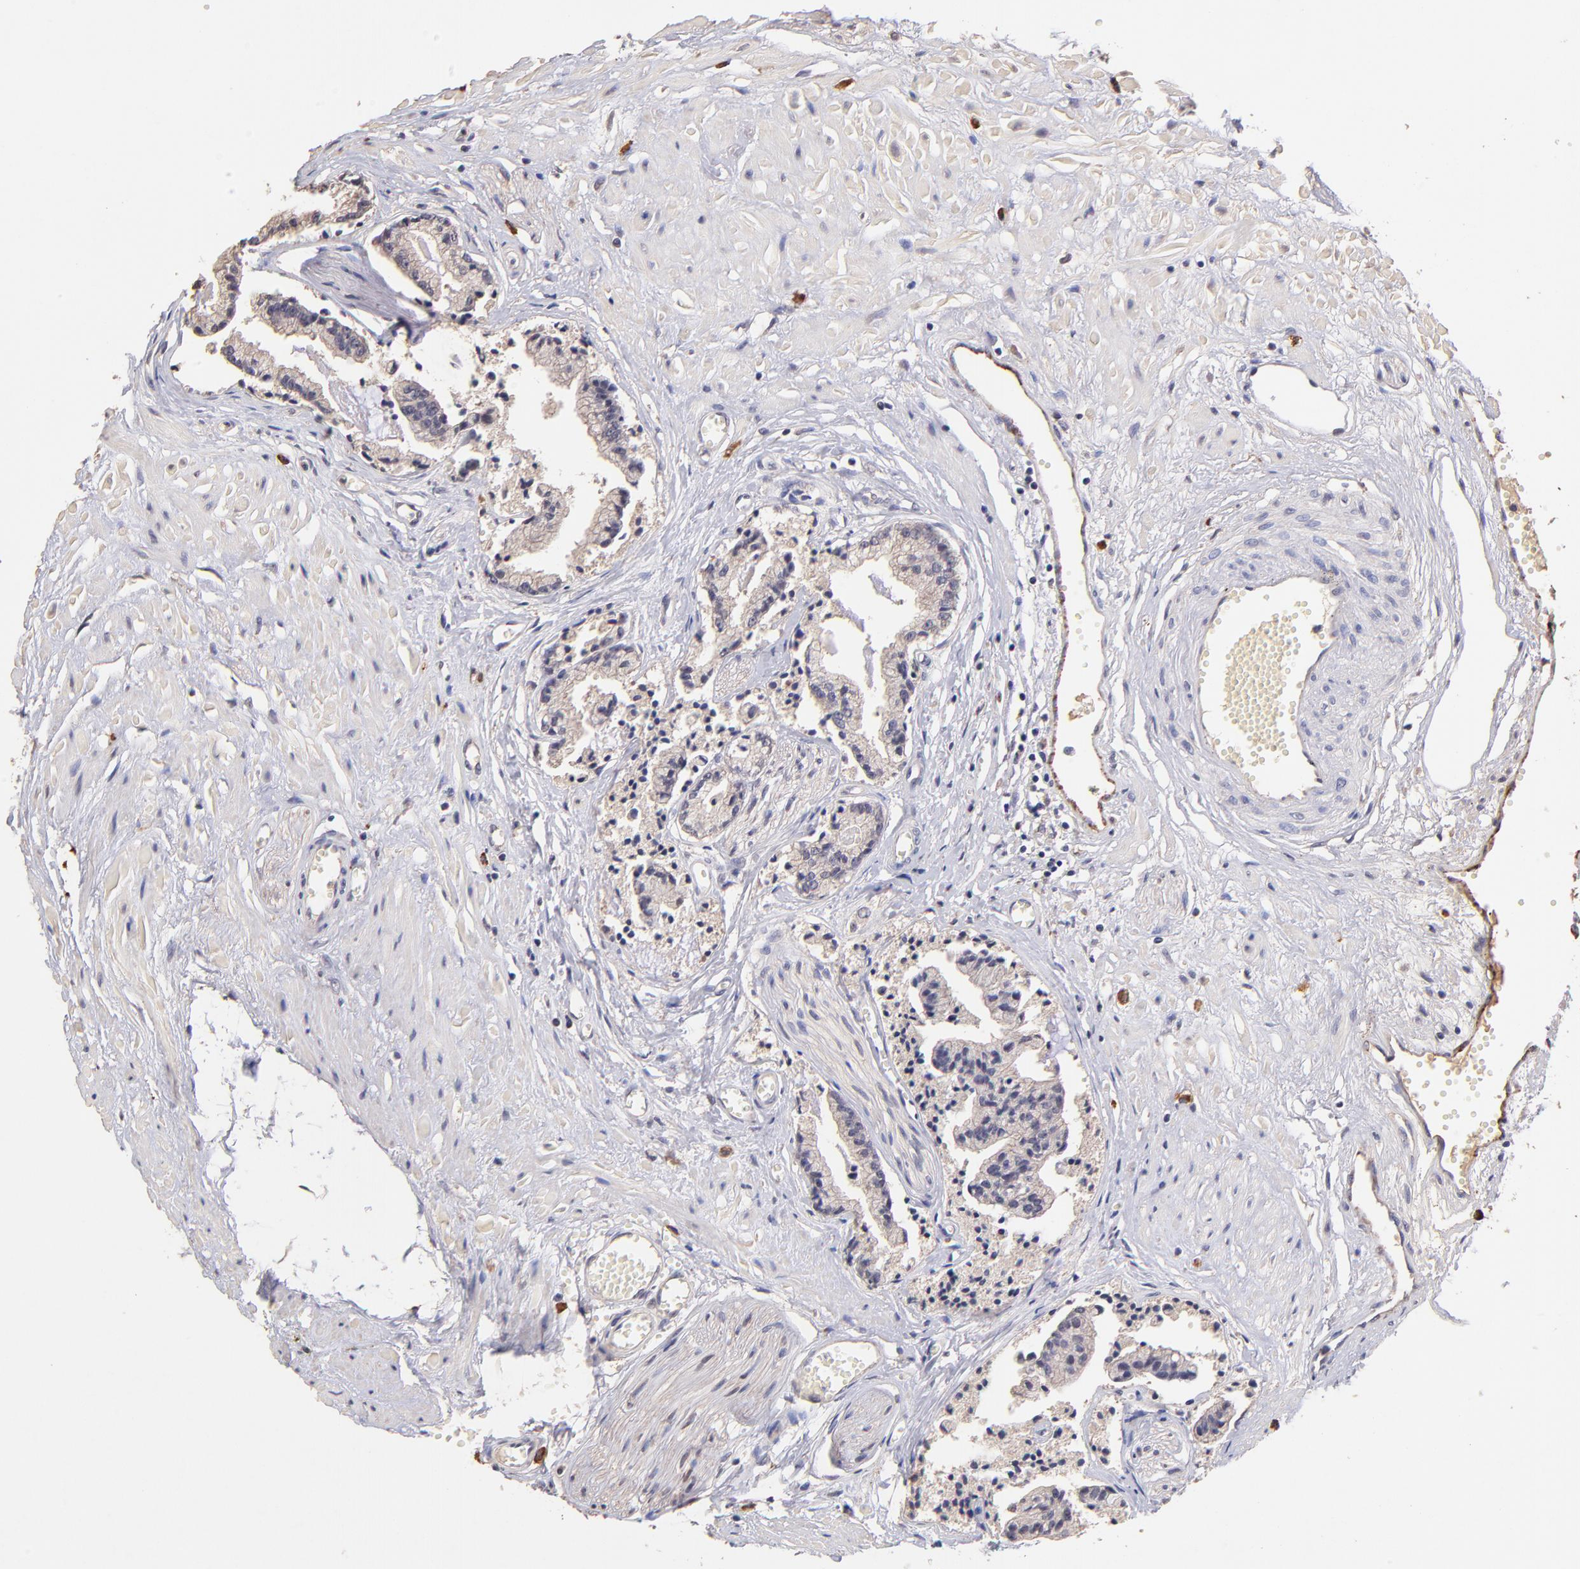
{"staining": {"intensity": "negative", "quantity": "none", "location": "none"}, "tissue": "prostate cancer", "cell_type": "Tumor cells", "image_type": "cancer", "snomed": [{"axis": "morphology", "description": "Adenocarcinoma, High grade"}, {"axis": "topography", "description": "Prostate"}], "caption": "Protein analysis of prostate cancer (adenocarcinoma (high-grade)) displays no significant expression in tumor cells. Brightfield microscopy of immunohistochemistry (IHC) stained with DAB (brown) and hematoxylin (blue), captured at high magnification.", "gene": "RNASEL", "patient": {"sex": "male", "age": 56}}